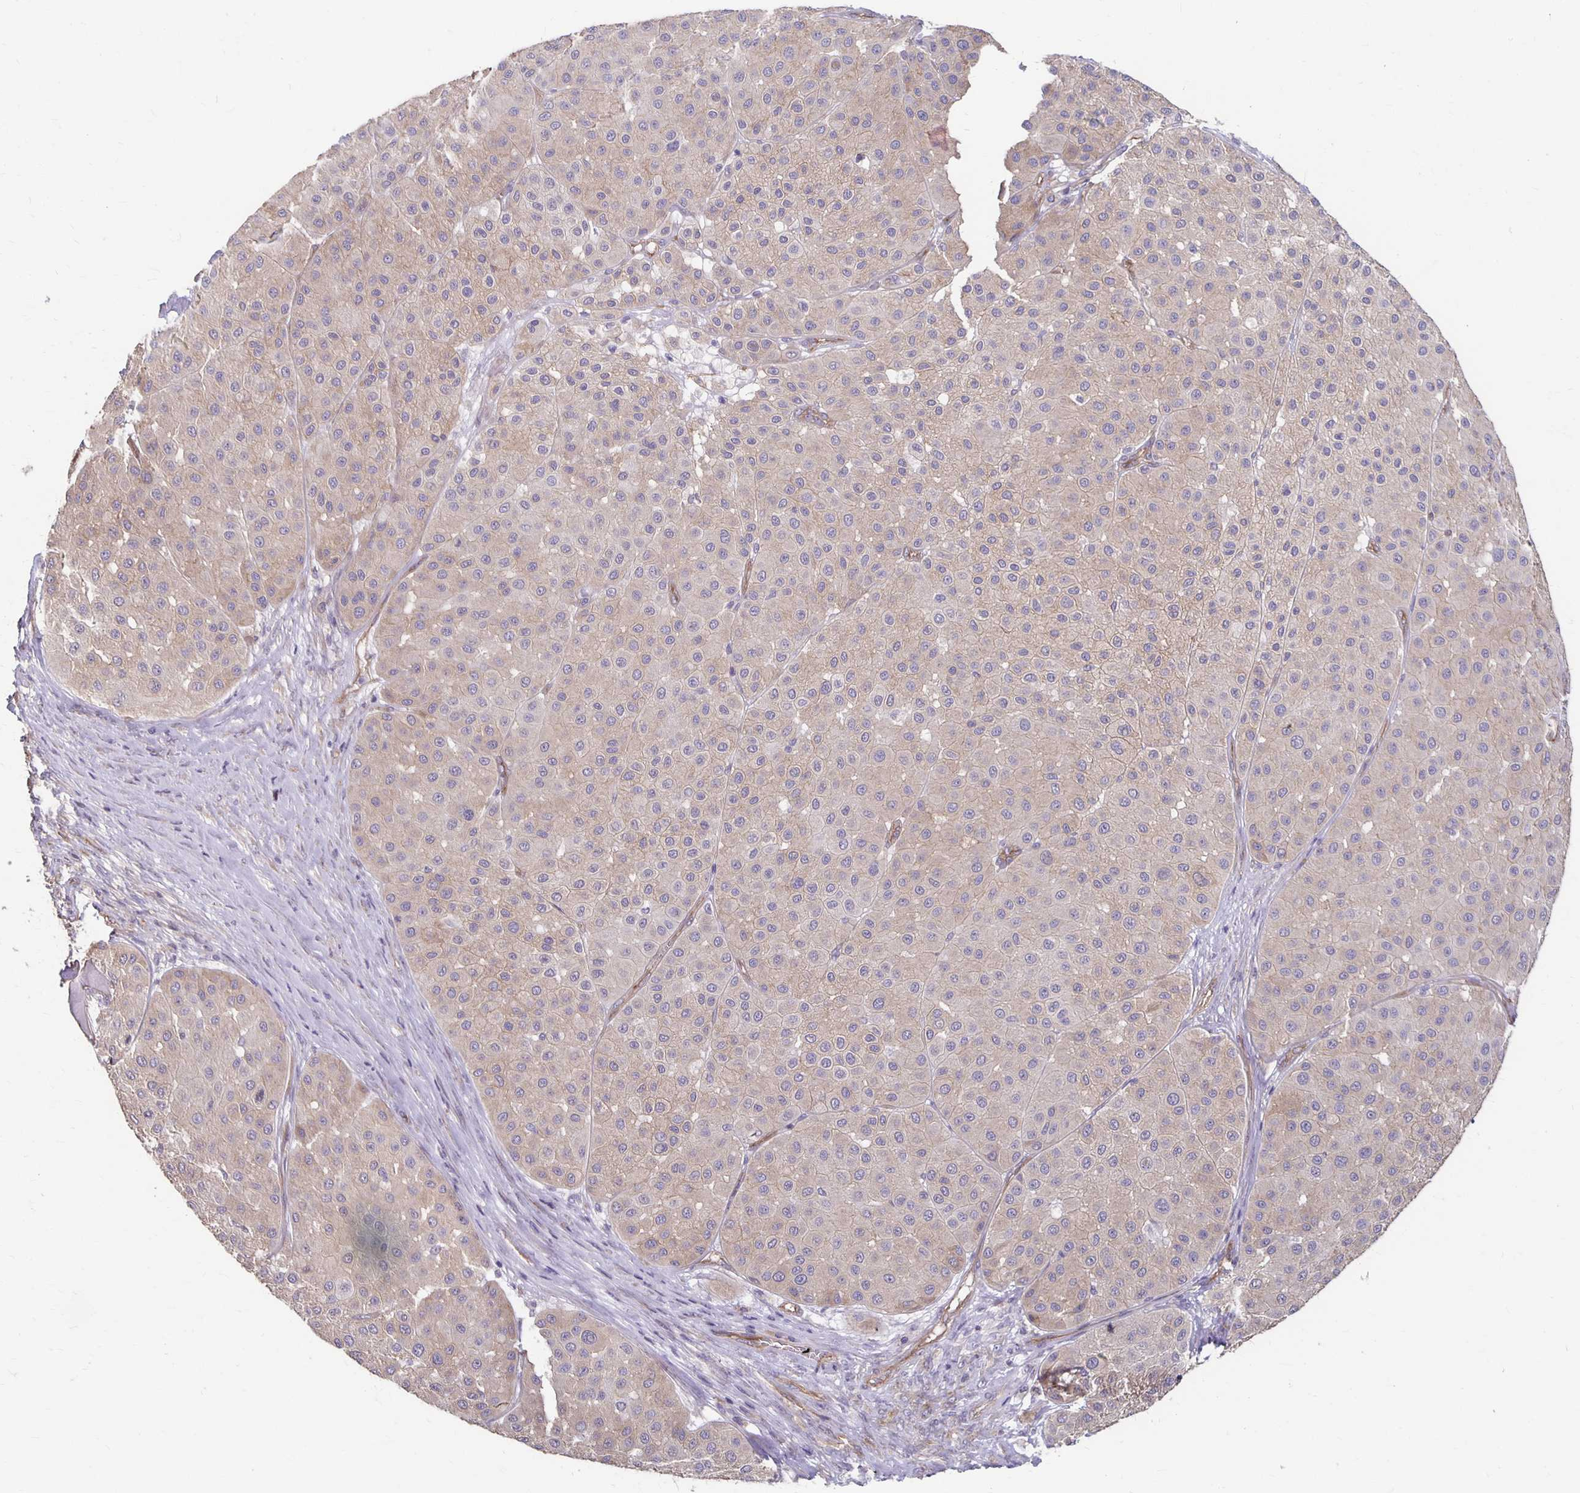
{"staining": {"intensity": "weak", "quantity": "25%-75%", "location": "cytoplasmic/membranous"}, "tissue": "melanoma", "cell_type": "Tumor cells", "image_type": "cancer", "snomed": [{"axis": "morphology", "description": "Malignant melanoma, Metastatic site"}, {"axis": "topography", "description": "Smooth muscle"}], "caption": "Malignant melanoma (metastatic site) was stained to show a protein in brown. There is low levels of weak cytoplasmic/membranous expression in approximately 25%-75% of tumor cells.", "gene": "PPP1R3E", "patient": {"sex": "male", "age": 41}}